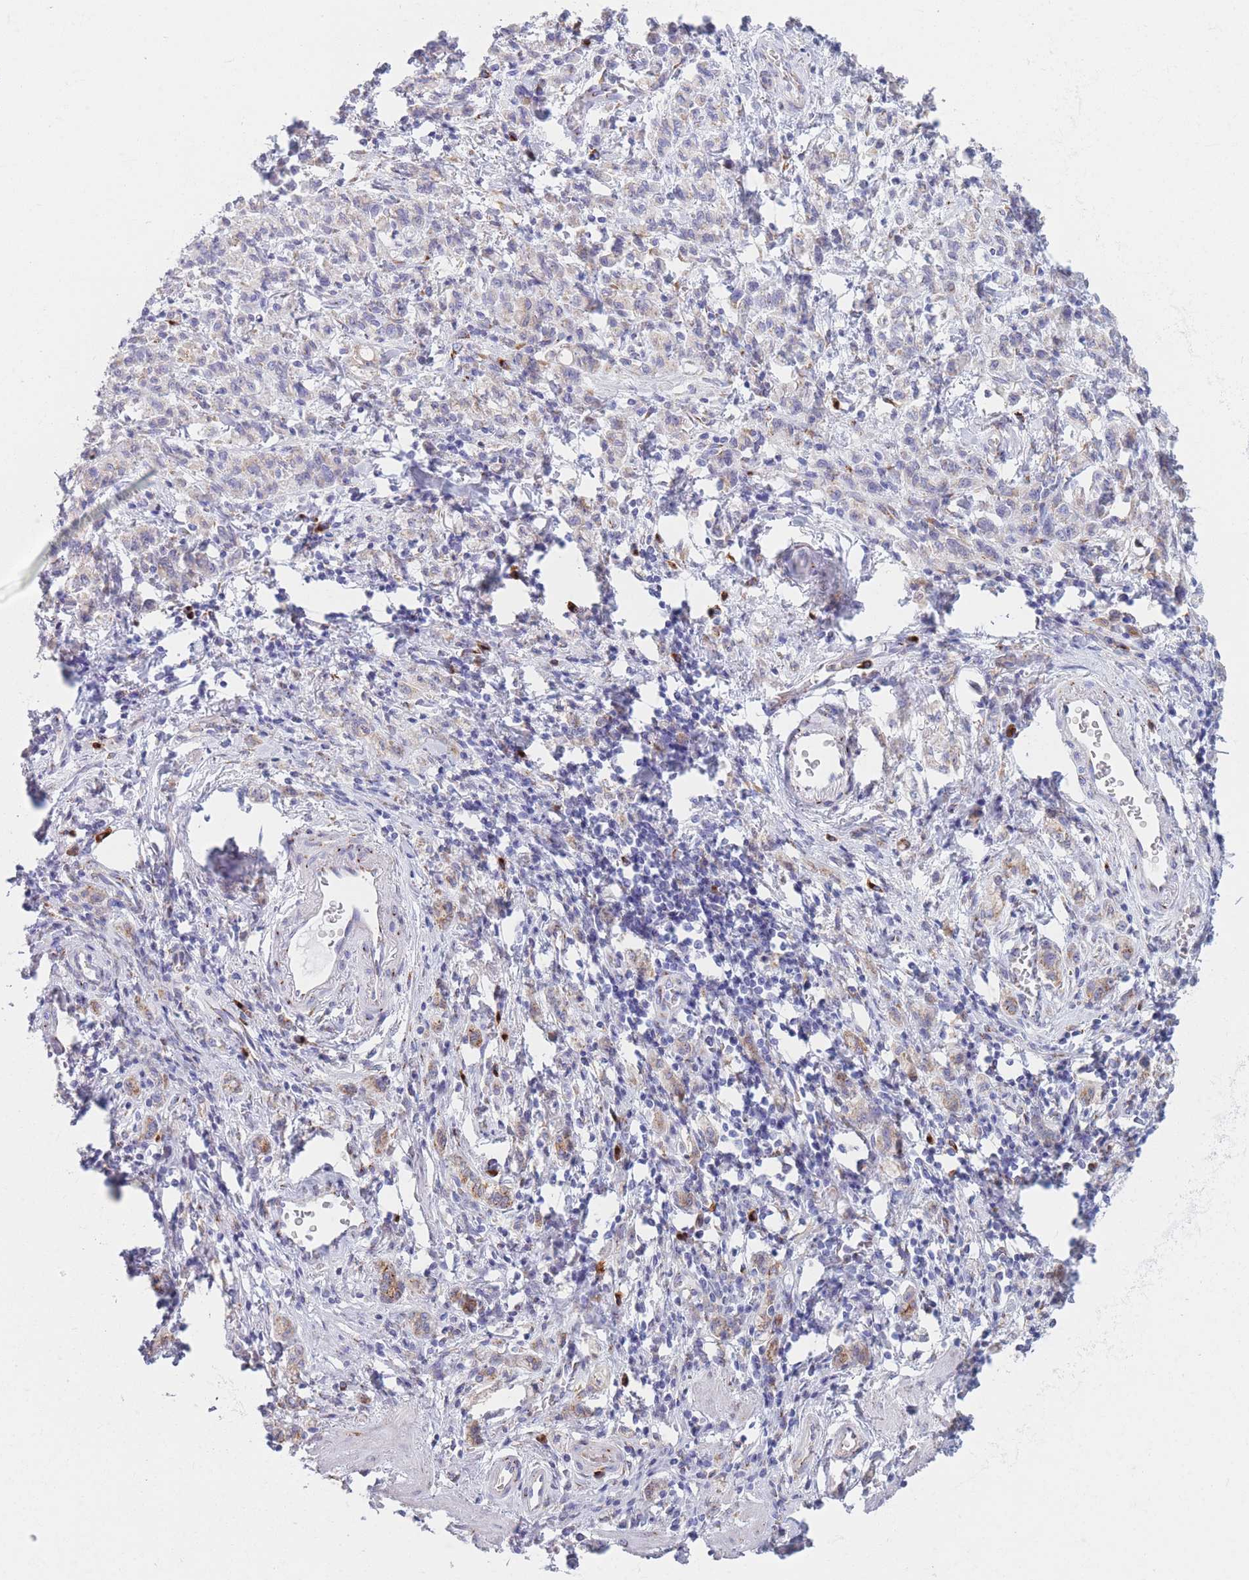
{"staining": {"intensity": "moderate", "quantity": "<25%", "location": "cytoplasmic/membranous"}, "tissue": "stomach cancer", "cell_type": "Tumor cells", "image_type": "cancer", "snomed": [{"axis": "morphology", "description": "Adenocarcinoma, NOS"}, {"axis": "topography", "description": "Stomach"}], "caption": "DAB (3,3'-diaminobenzidine) immunohistochemical staining of human stomach cancer reveals moderate cytoplasmic/membranous protein positivity in about <25% of tumor cells.", "gene": "MRPL30", "patient": {"sex": "male", "age": 77}}